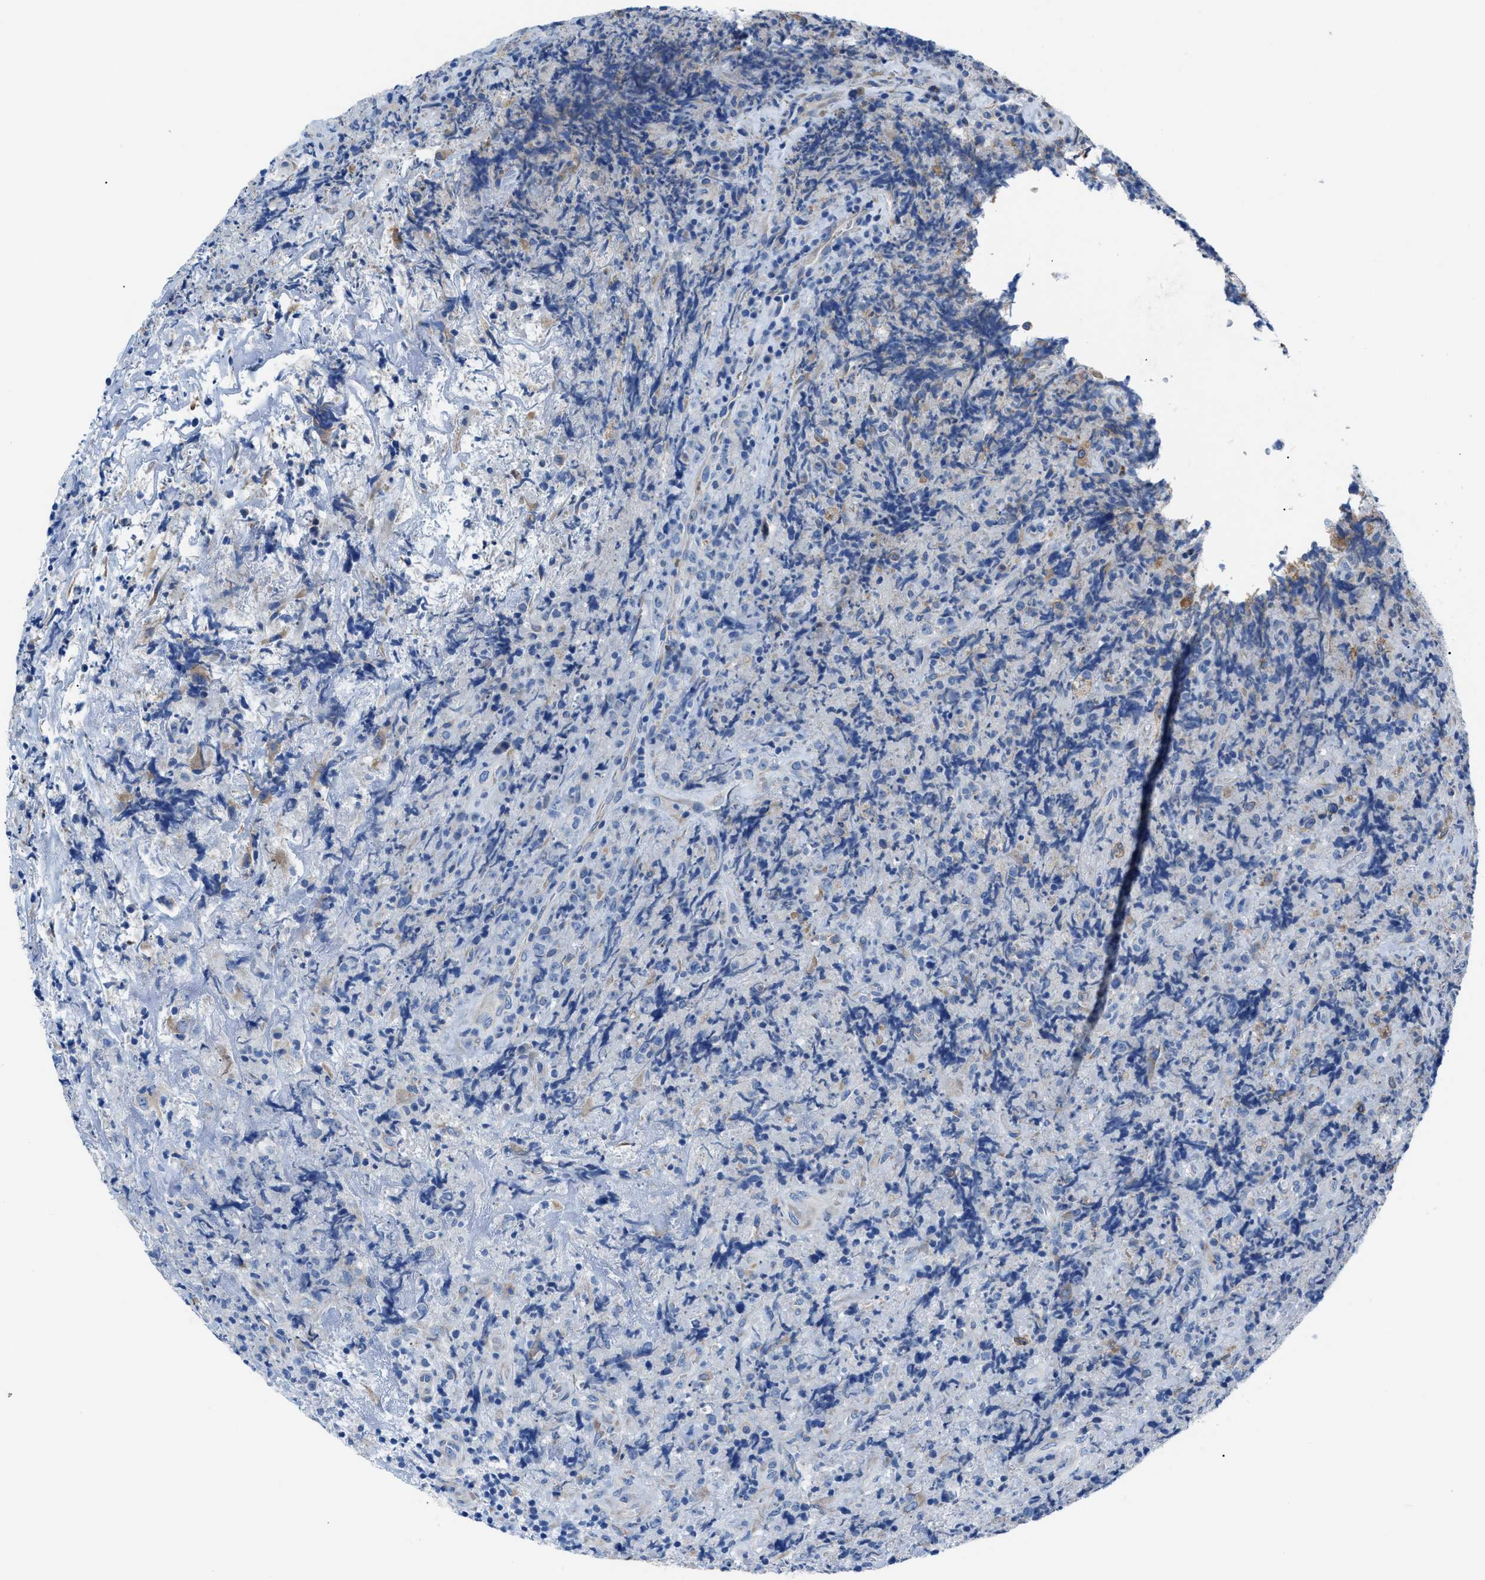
{"staining": {"intensity": "negative", "quantity": "none", "location": "none"}, "tissue": "lymphoma", "cell_type": "Tumor cells", "image_type": "cancer", "snomed": [{"axis": "morphology", "description": "Malignant lymphoma, non-Hodgkin's type, High grade"}, {"axis": "topography", "description": "Tonsil"}], "caption": "IHC of human high-grade malignant lymphoma, non-Hodgkin's type demonstrates no expression in tumor cells. (DAB immunohistochemistry visualized using brightfield microscopy, high magnification).", "gene": "ITPR1", "patient": {"sex": "female", "age": 36}}